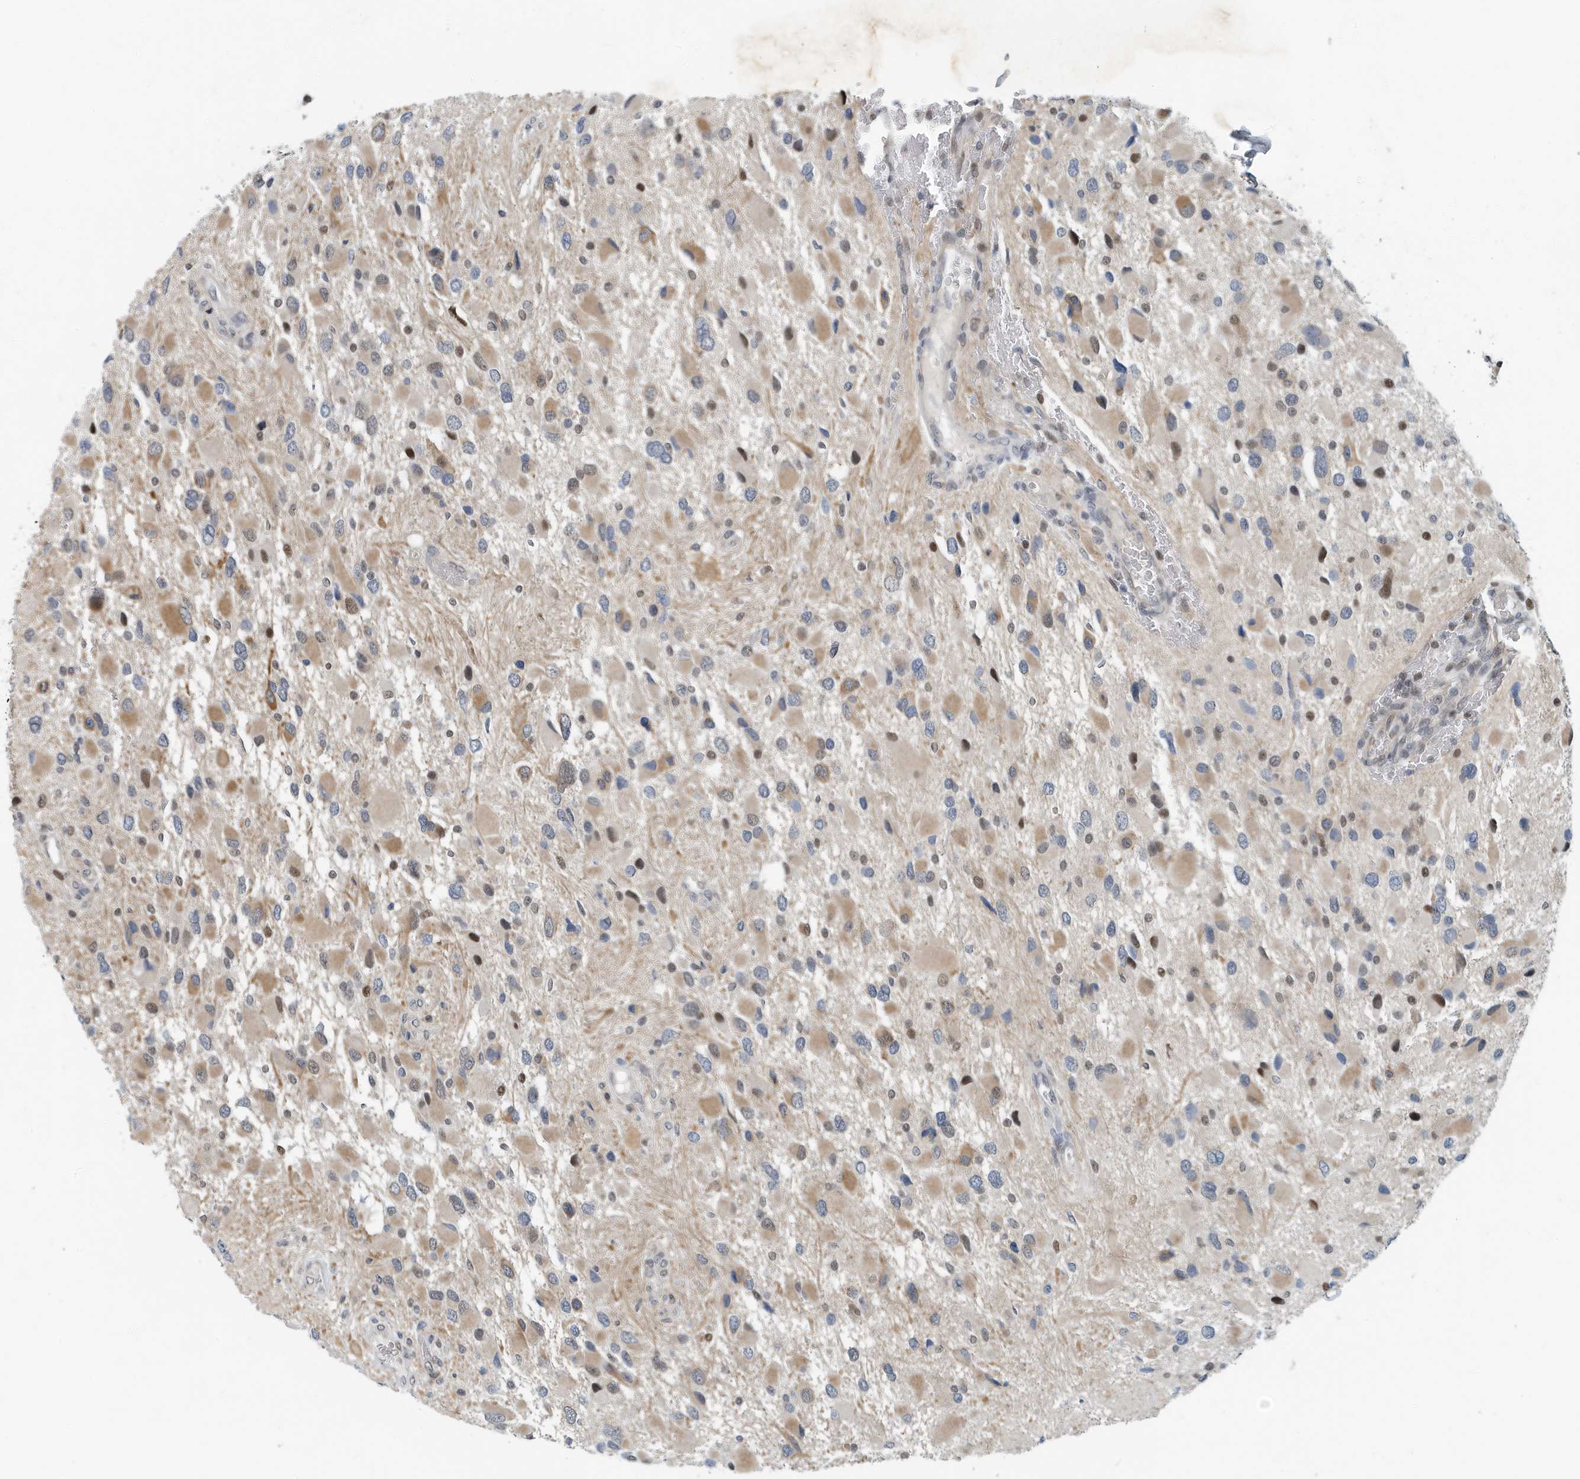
{"staining": {"intensity": "weak", "quantity": "<25%", "location": "cytoplasmic/membranous,nuclear"}, "tissue": "glioma", "cell_type": "Tumor cells", "image_type": "cancer", "snomed": [{"axis": "morphology", "description": "Glioma, malignant, High grade"}, {"axis": "topography", "description": "Brain"}], "caption": "This is an IHC image of human malignant glioma (high-grade). There is no staining in tumor cells.", "gene": "KIF15", "patient": {"sex": "male", "age": 53}}